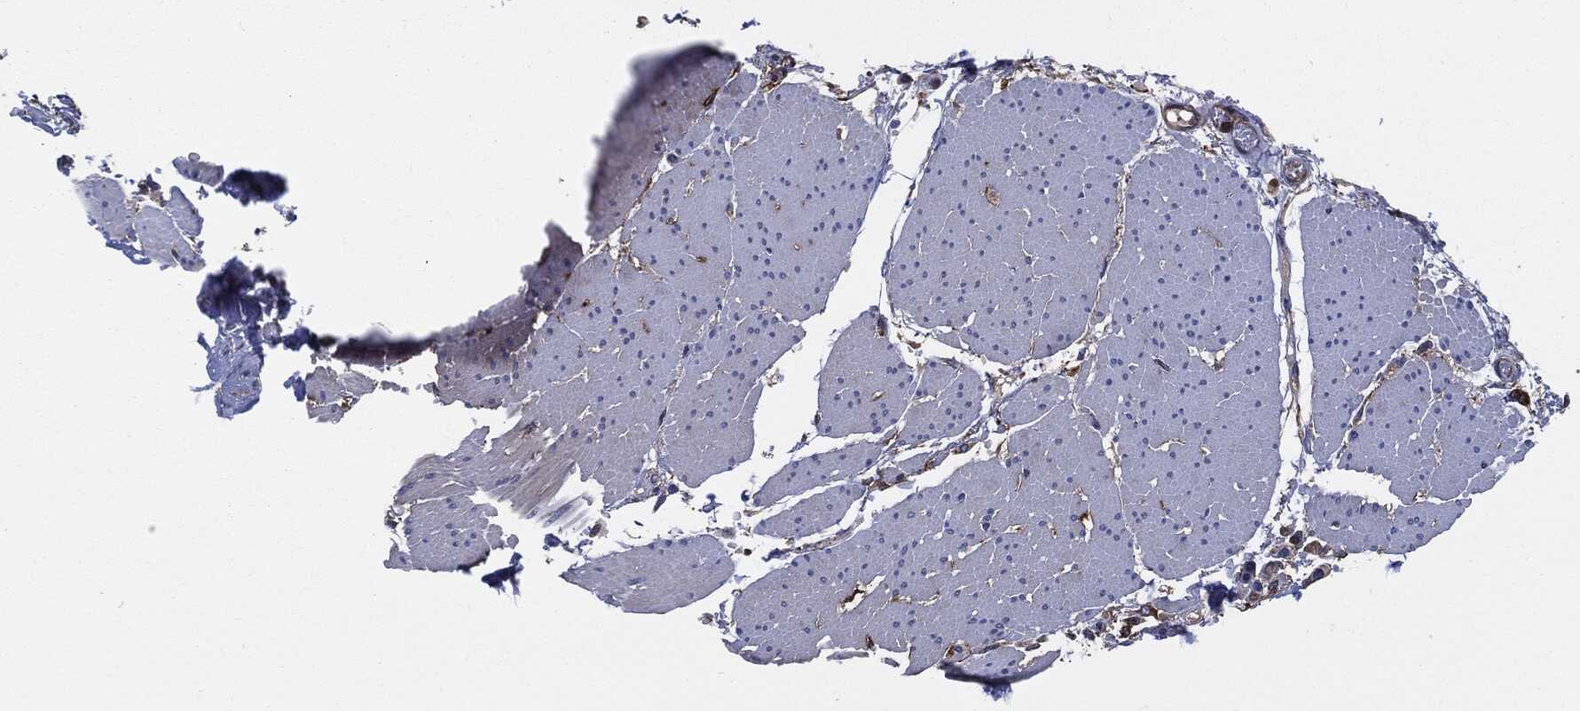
{"staining": {"intensity": "negative", "quantity": "none", "location": "none"}, "tissue": "smooth muscle", "cell_type": "Smooth muscle cells", "image_type": "normal", "snomed": [{"axis": "morphology", "description": "Normal tissue, NOS"}, {"axis": "topography", "description": "Smooth muscle"}, {"axis": "topography", "description": "Anal"}], "caption": "Smooth muscle cells show no significant protein expression in normal smooth muscle.", "gene": "XPNPEP1", "patient": {"sex": "male", "age": 83}}